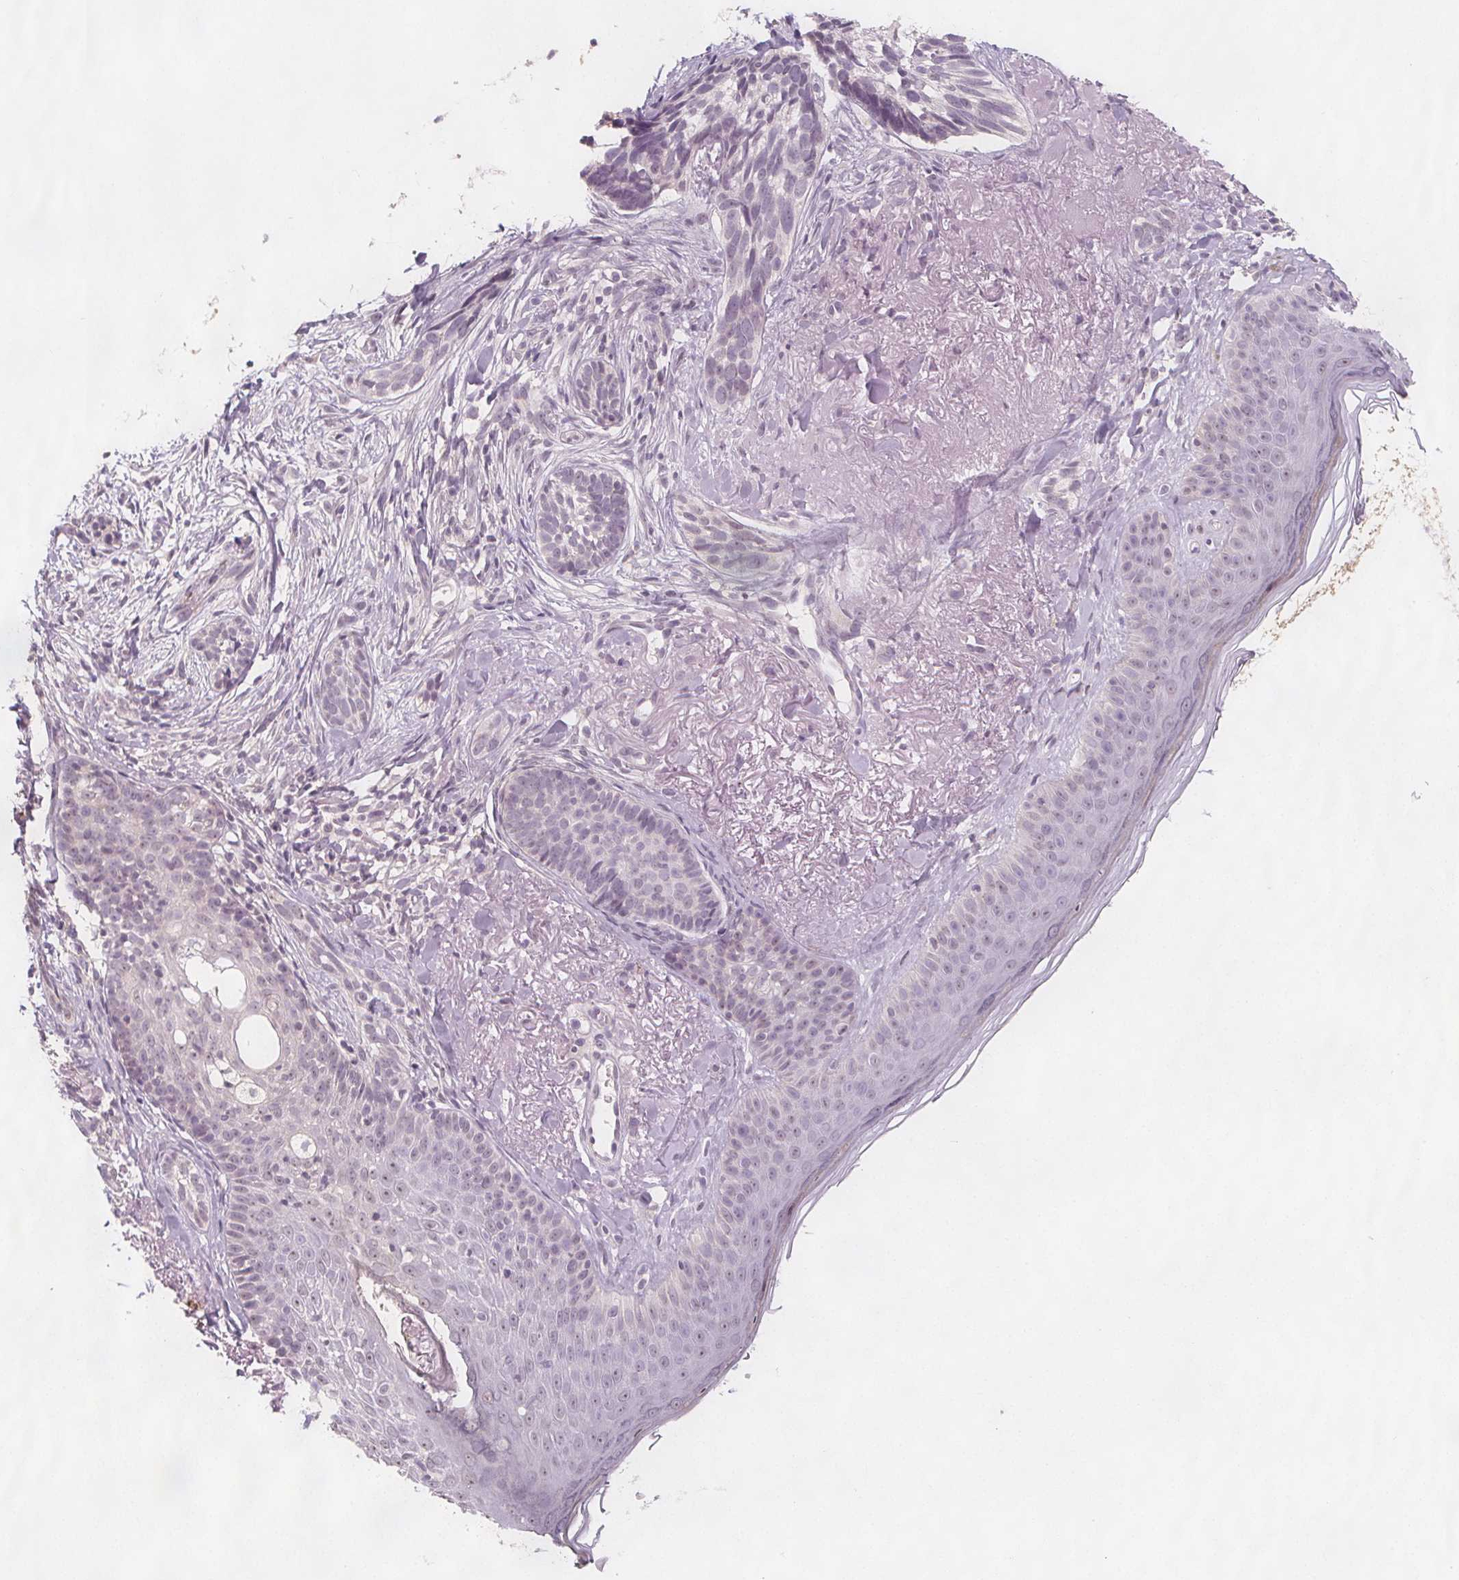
{"staining": {"intensity": "negative", "quantity": "none", "location": "none"}, "tissue": "skin cancer", "cell_type": "Tumor cells", "image_type": "cancer", "snomed": [{"axis": "morphology", "description": "Basal cell carcinoma"}, {"axis": "morphology", "description": "BCC, high aggressive"}, {"axis": "topography", "description": "Skin"}], "caption": "This is an immunohistochemistry image of human skin basal cell carcinoma. There is no staining in tumor cells.", "gene": "C1orf167", "patient": {"sex": "female", "age": 86}}